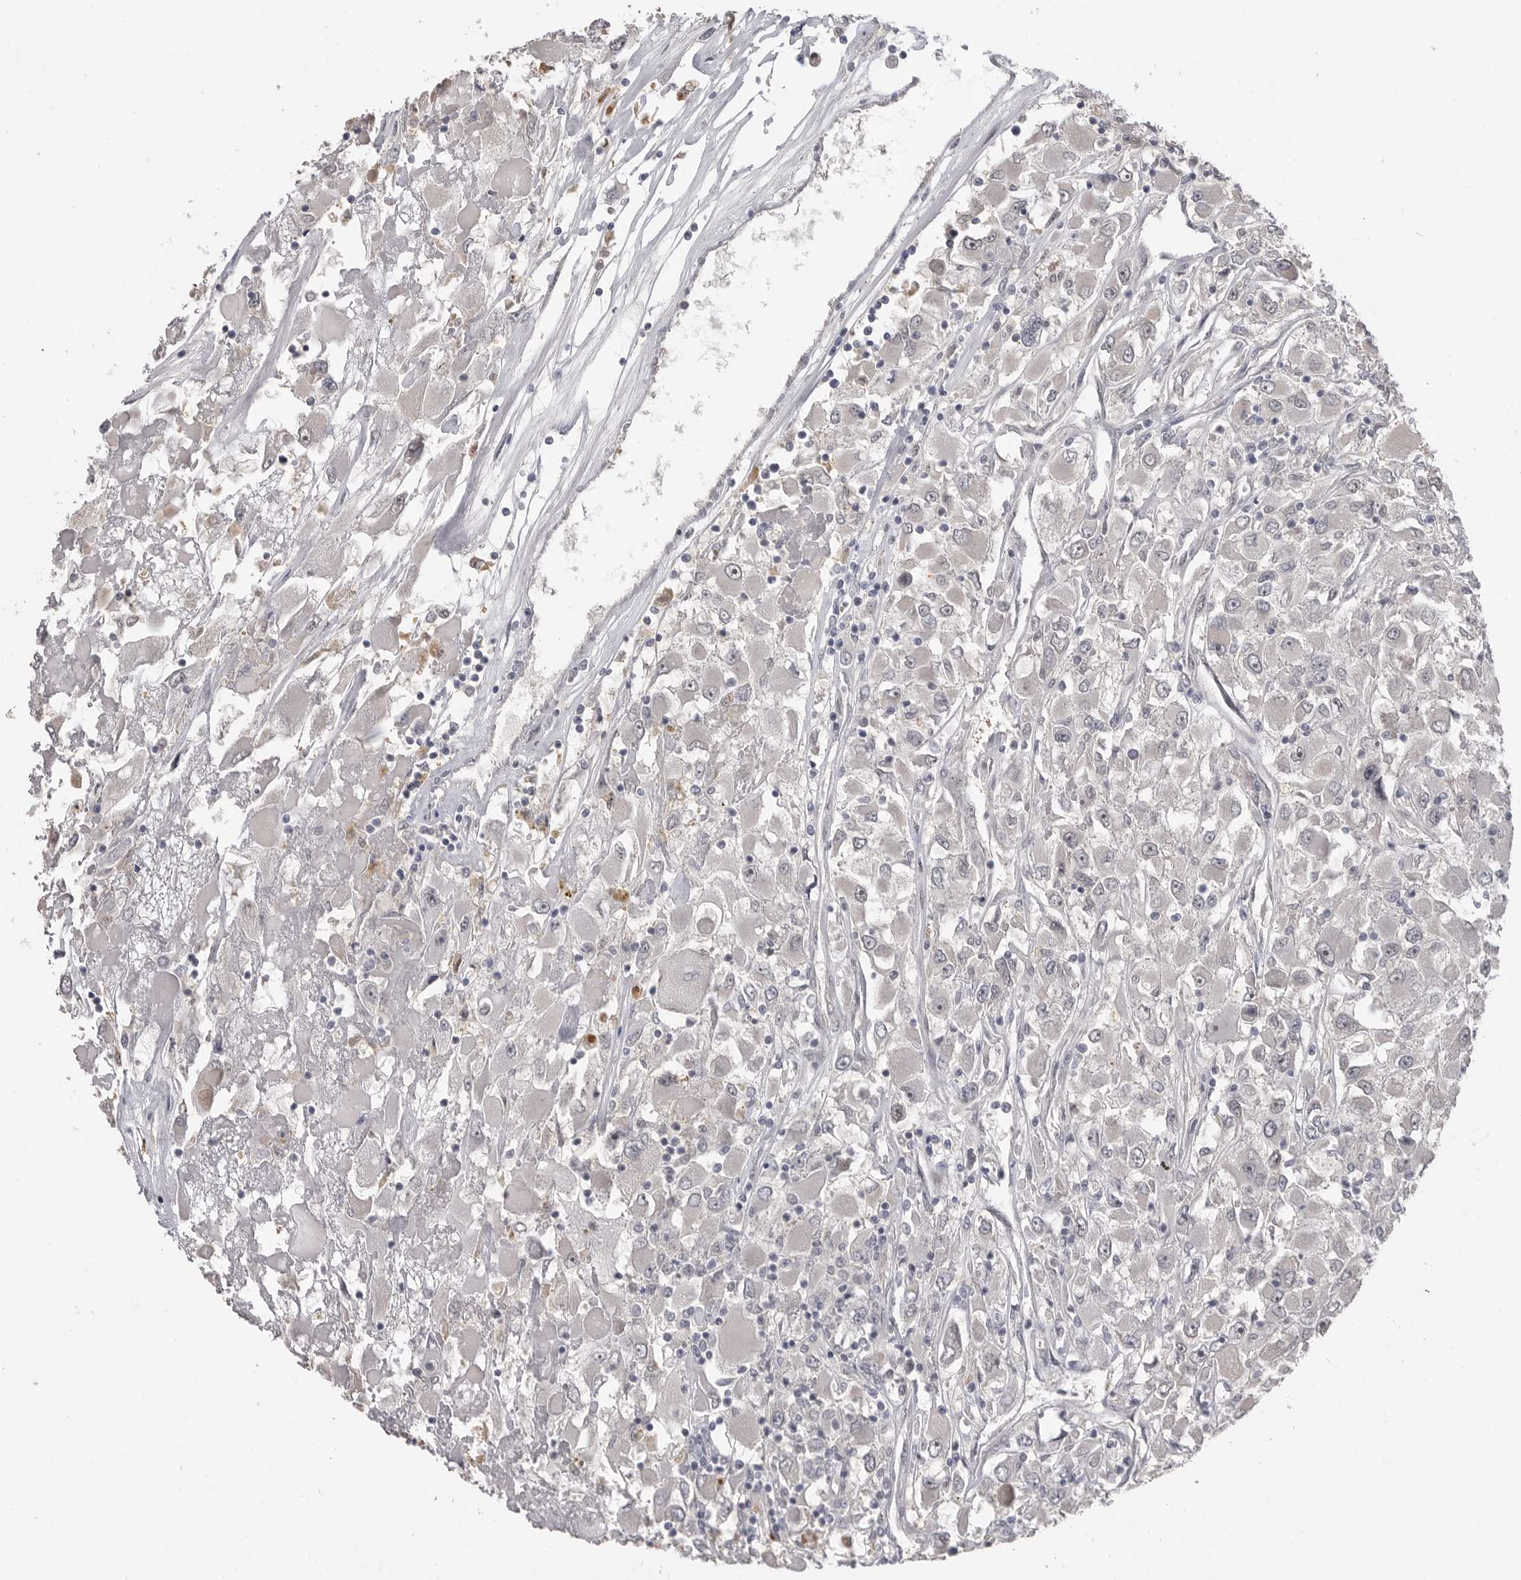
{"staining": {"intensity": "negative", "quantity": "none", "location": "none"}, "tissue": "renal cancer", "cell_type": "Tumor cells", "image_type": "cancer", "snomed": [{"axis": "morphology", "description": "Adenocarcinoma, NOS"}, {"axis": "topography", "description": "Kidney"}], "caption": "An immunohistochemistry (IHC) photomicrograph of renal adenocarcinoma is shown. There is no staining in tumor cells of renal adenocarcinoma.", "gene": "PLEKHF1", "patient": {"sex": "female", "age": 52}}